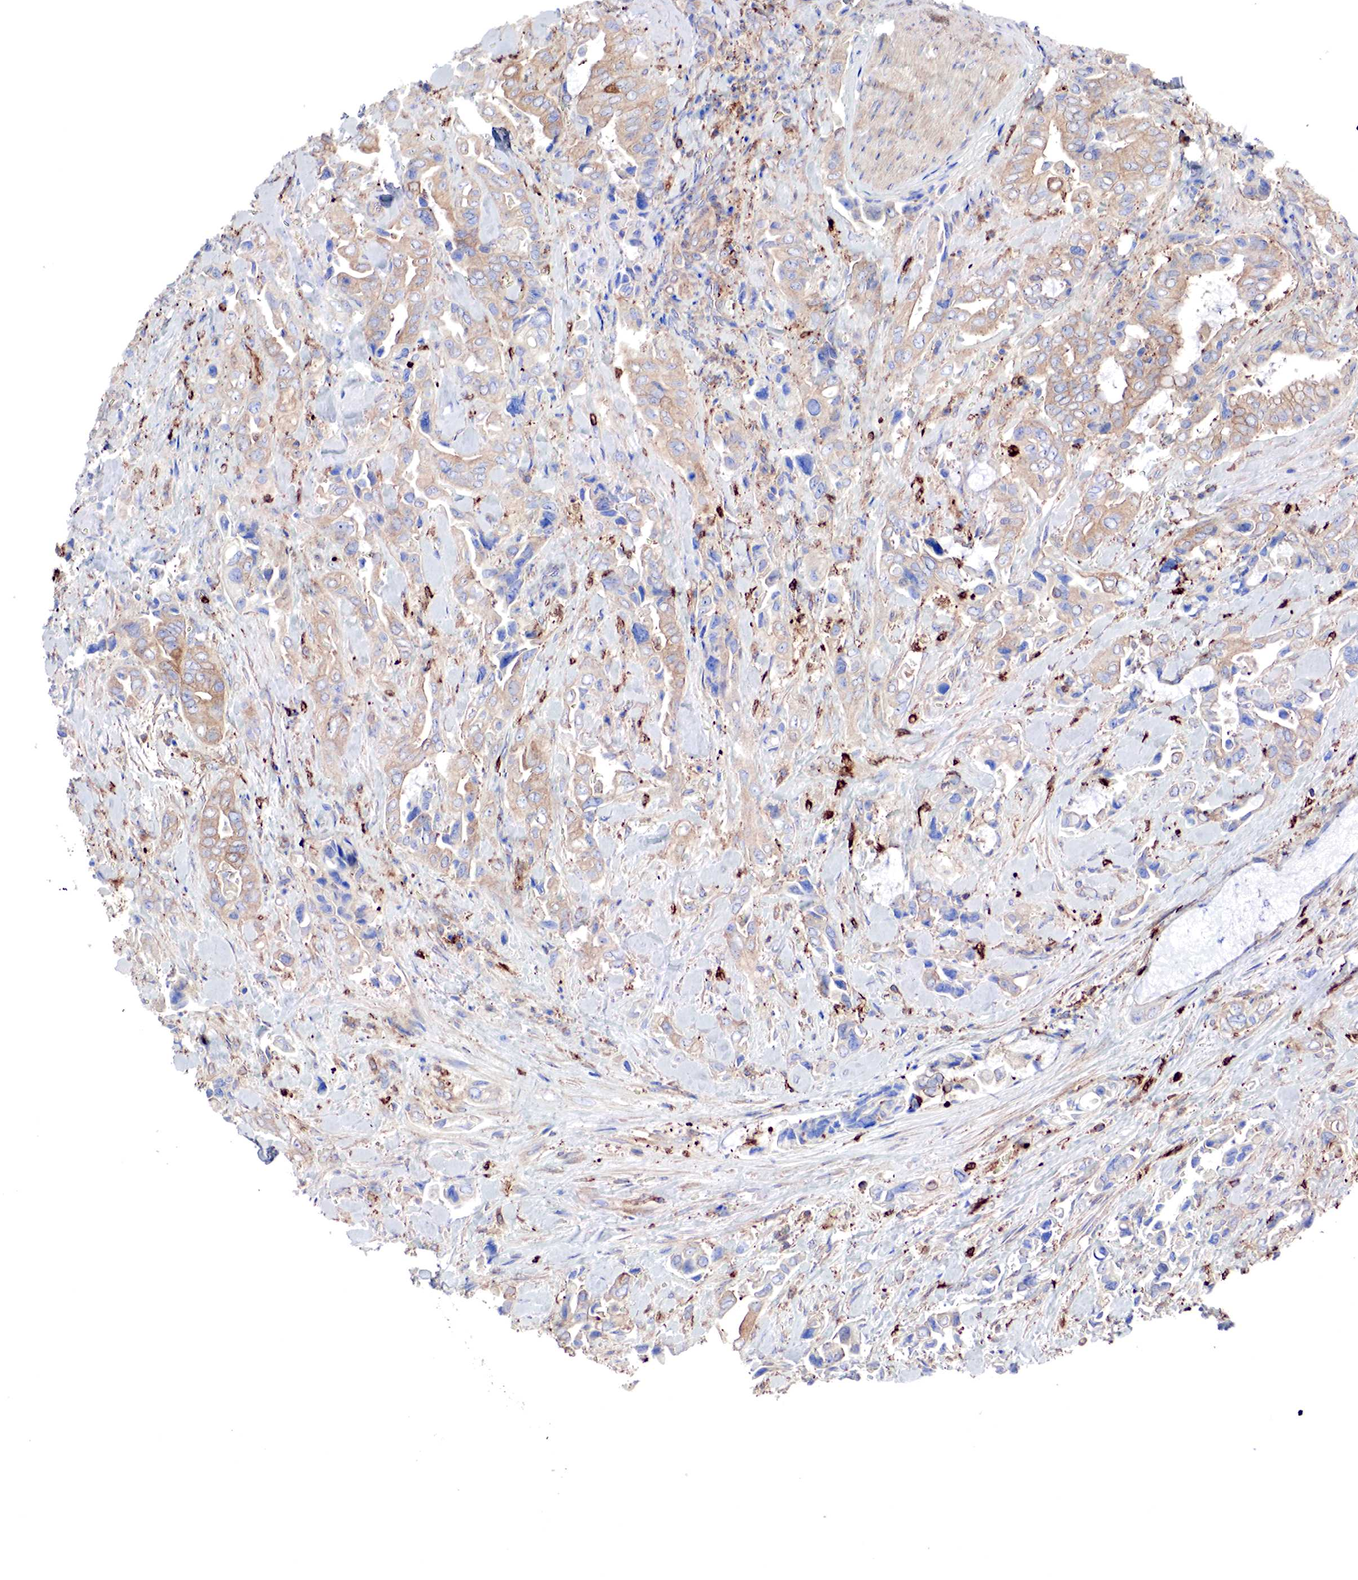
{"staining": {"intensity": "weak", "quantity": "25%-75%", "location": "cytoplasmic/membranous"}, "tissue": "pancreatic cancer", "cell_type": "Tumor cells", "image_type": "cancer", "snomed": [{"axis": "morphology", "description": "Adenocarcinoma, NOS"}, {"axis": "topography", "description": "Pancreas"}], "caption": "A low amount of weak cytoplasmic/membranous staining is present in approximately 25%-75% of tumor cells in pancreatic cancer (adenocarcinoma) tissue. (DAB = brown stain, brightfield microscopy at high magnification).", "gene": "G6PD", "patient": {"sex": "male", "age": 69}}